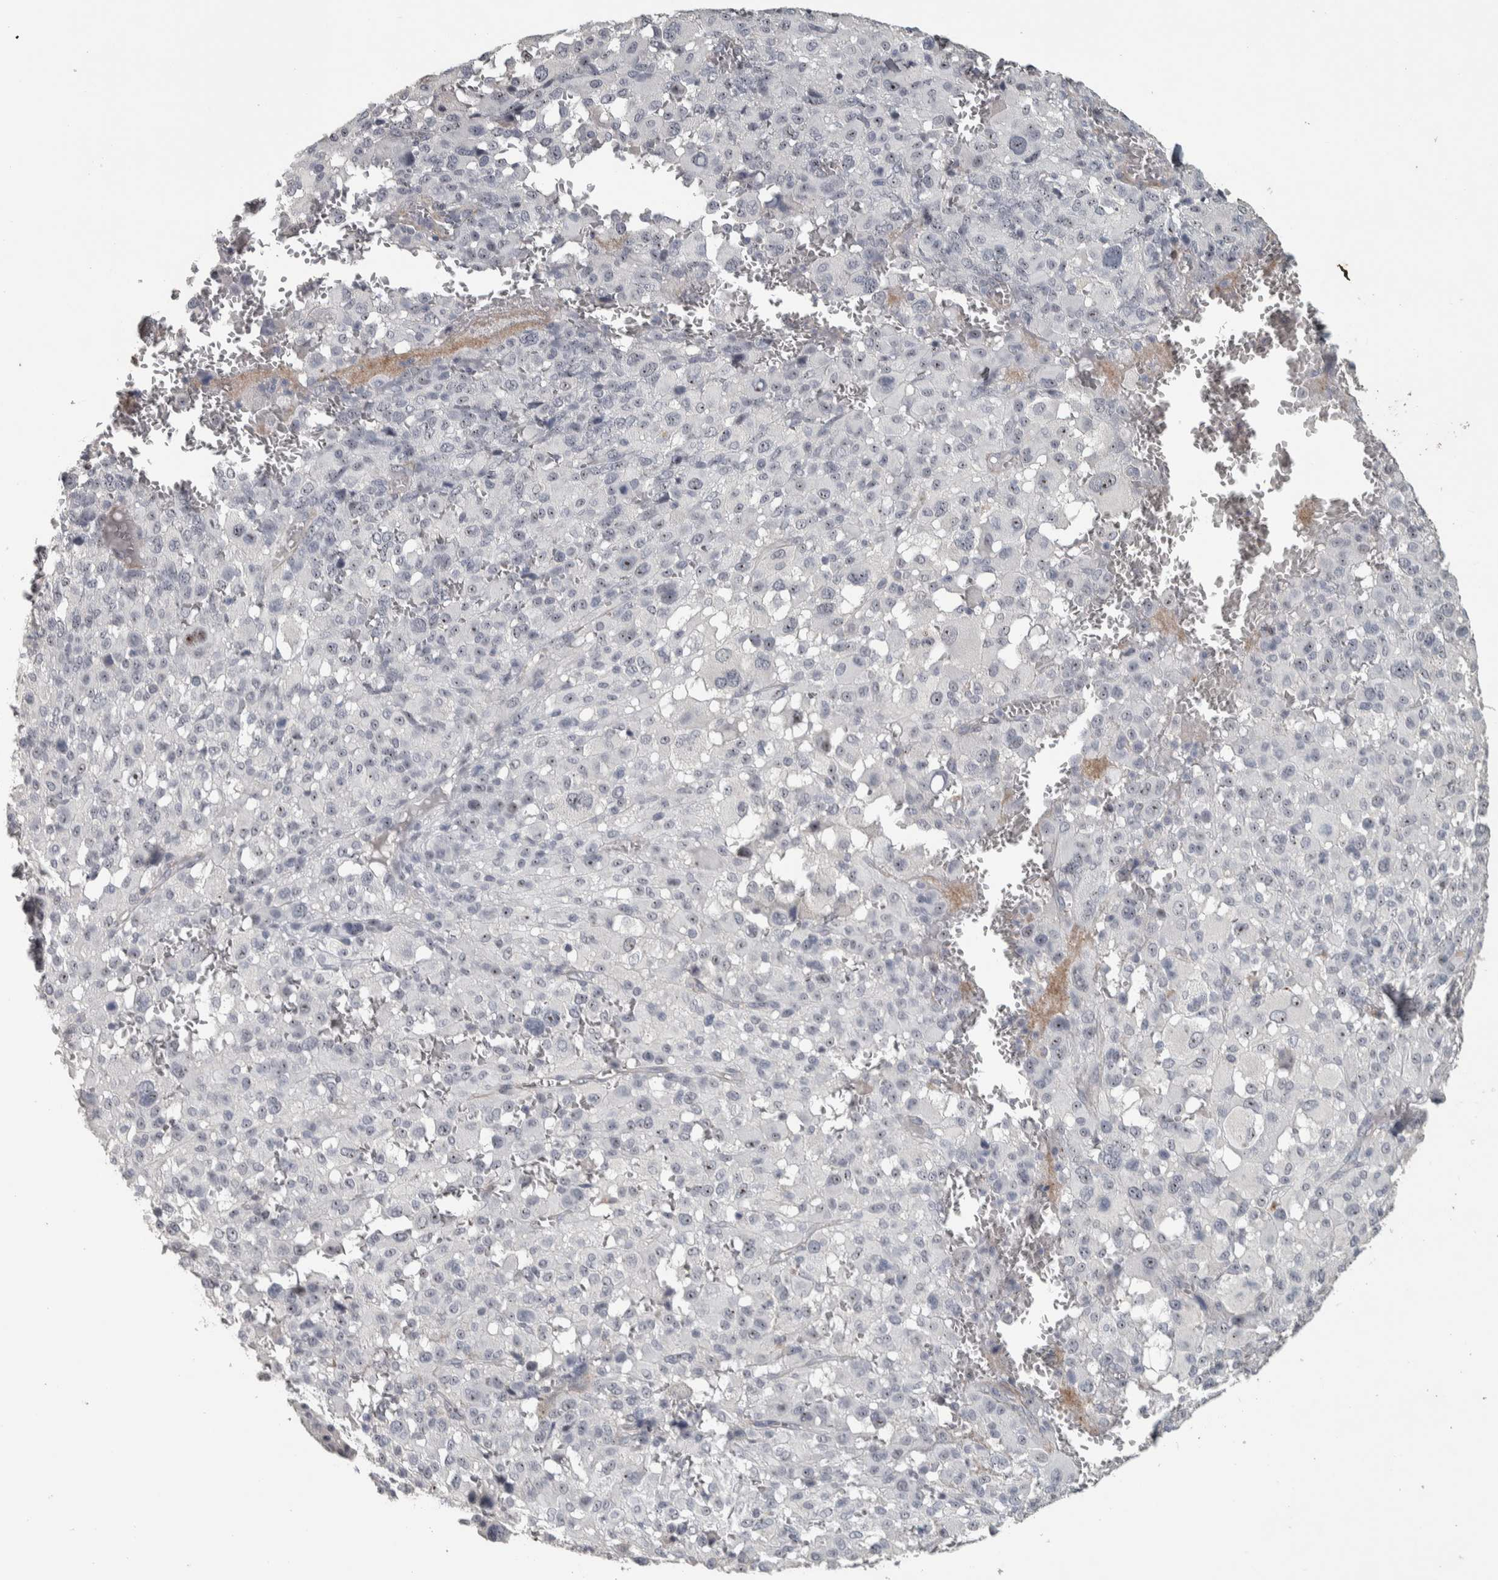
{"staining": {"intensity": "weak", "quantity": "<25%", "location": "nuclear"}, "tissue": "melanoma", "cell_type": "Tumor cells", "image_type": "cancer", "snomed": [{"axis": "morphology", "description": "Malignant melanoma, Metastatic site"}, {"axis": "topography", "description": "Skin"}], "caption": "IHC micrograph of neoplastic tissue: melanoma stained with DAB (3,3'-diaminobenzidine) exhibits no significant protein positivity in tumor cells.", "gene": "DCAF10", "patient": {"sex": "female", "age": 74}}